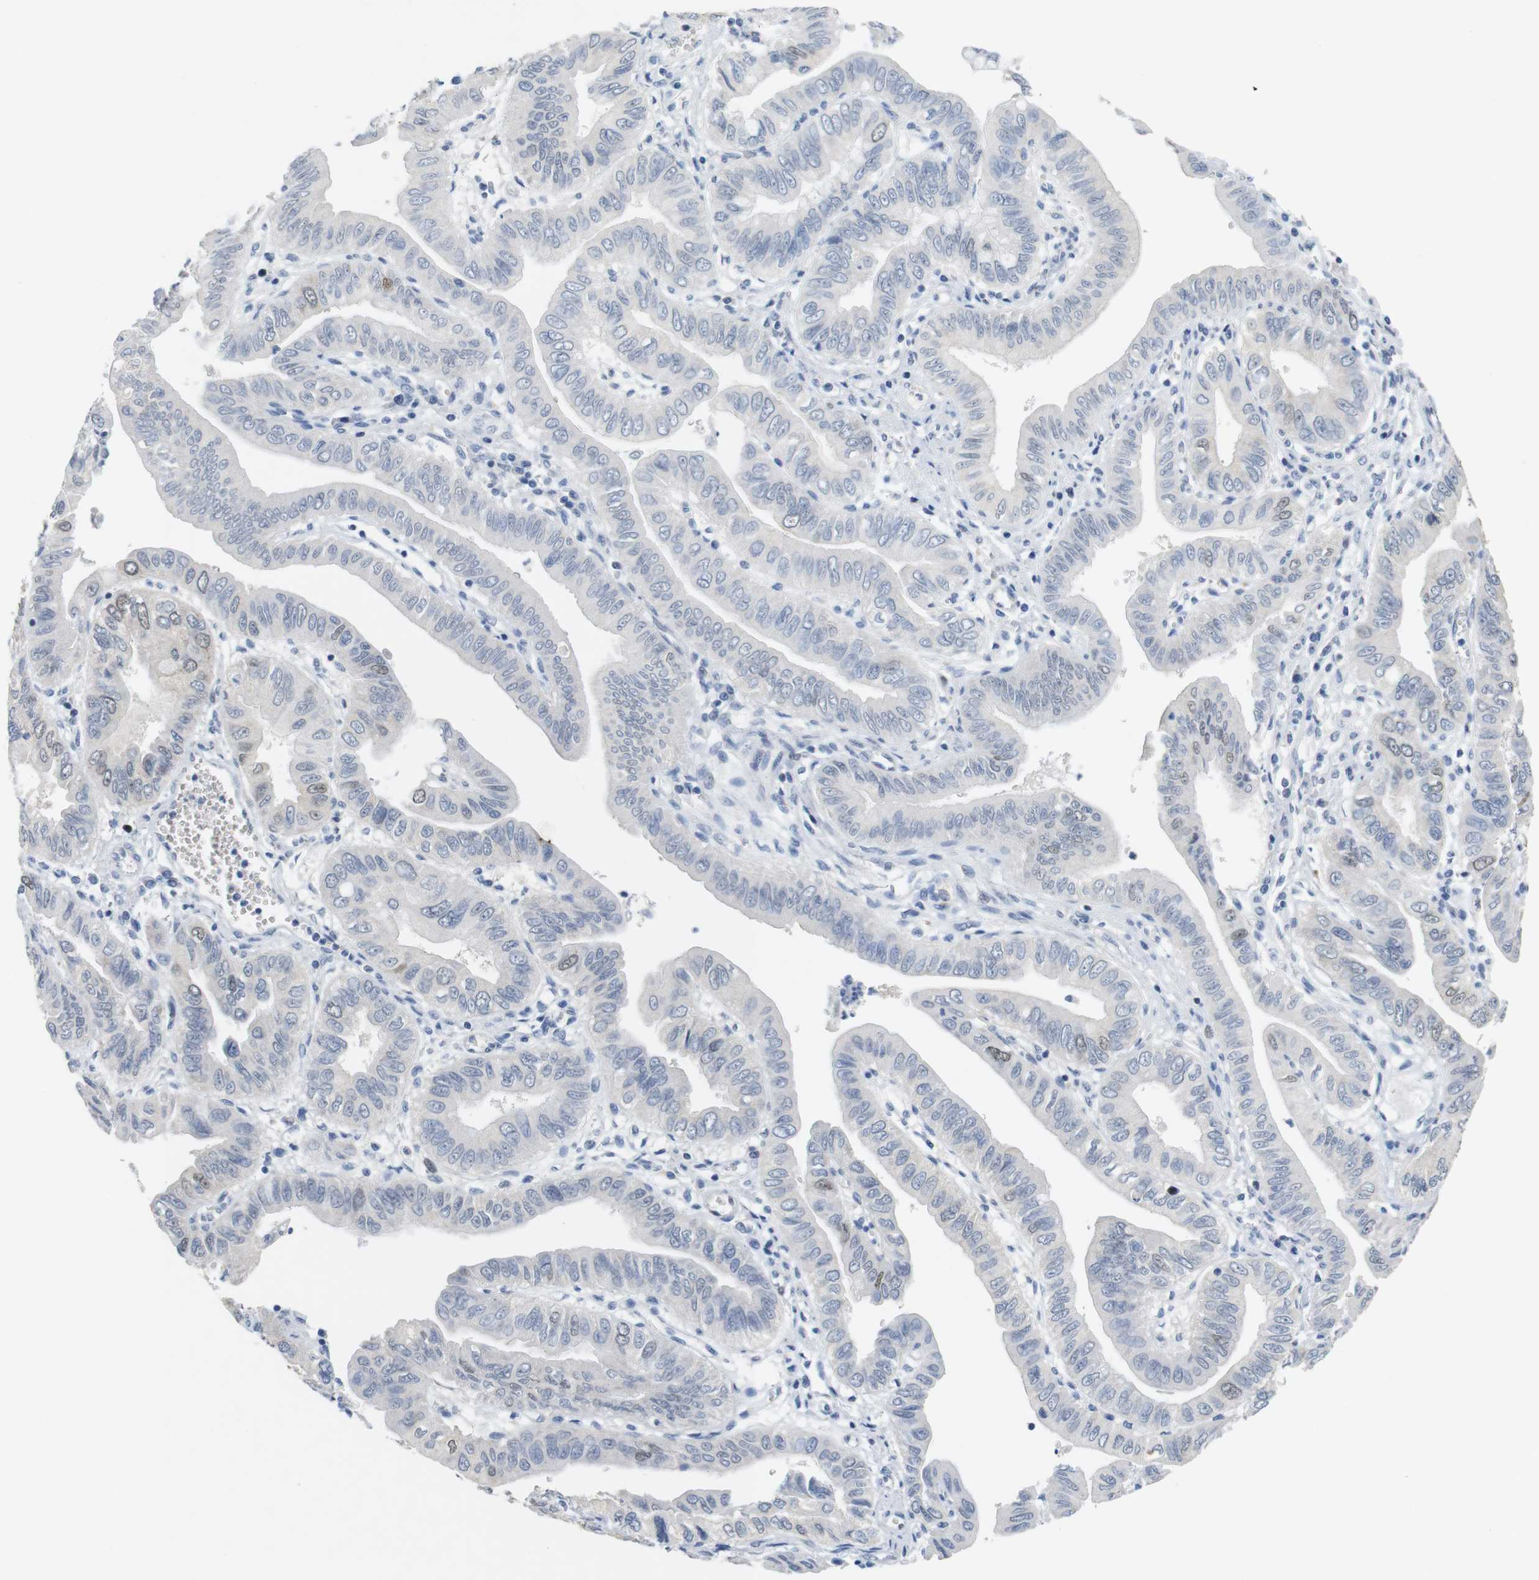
{"staining": {"intensity": "weak", "quantity": "<25%", "location": "nuclear"}, "tissue": "pancreatic cancer", "cell_type": "Tumor cells", "image_type": "cancer", "snomed": [{"axis": "morphology", "description": "Normal tissue, NOS"}, {"axis": "topography", "description": "Lymph node"}], "caption": "IHC image of human pancreatic cancer stained for a protein (brown), which displays no staining in tumor cells. The staining was performed using DAB (3,3'-diaminobenzidine) to visualize the protein expression in brown, while the nuclei were stained in blue with hematoxylin (Magnification: 20x).", "gene": "CDK2", "patient": {"sex": "male", "age": 50}}